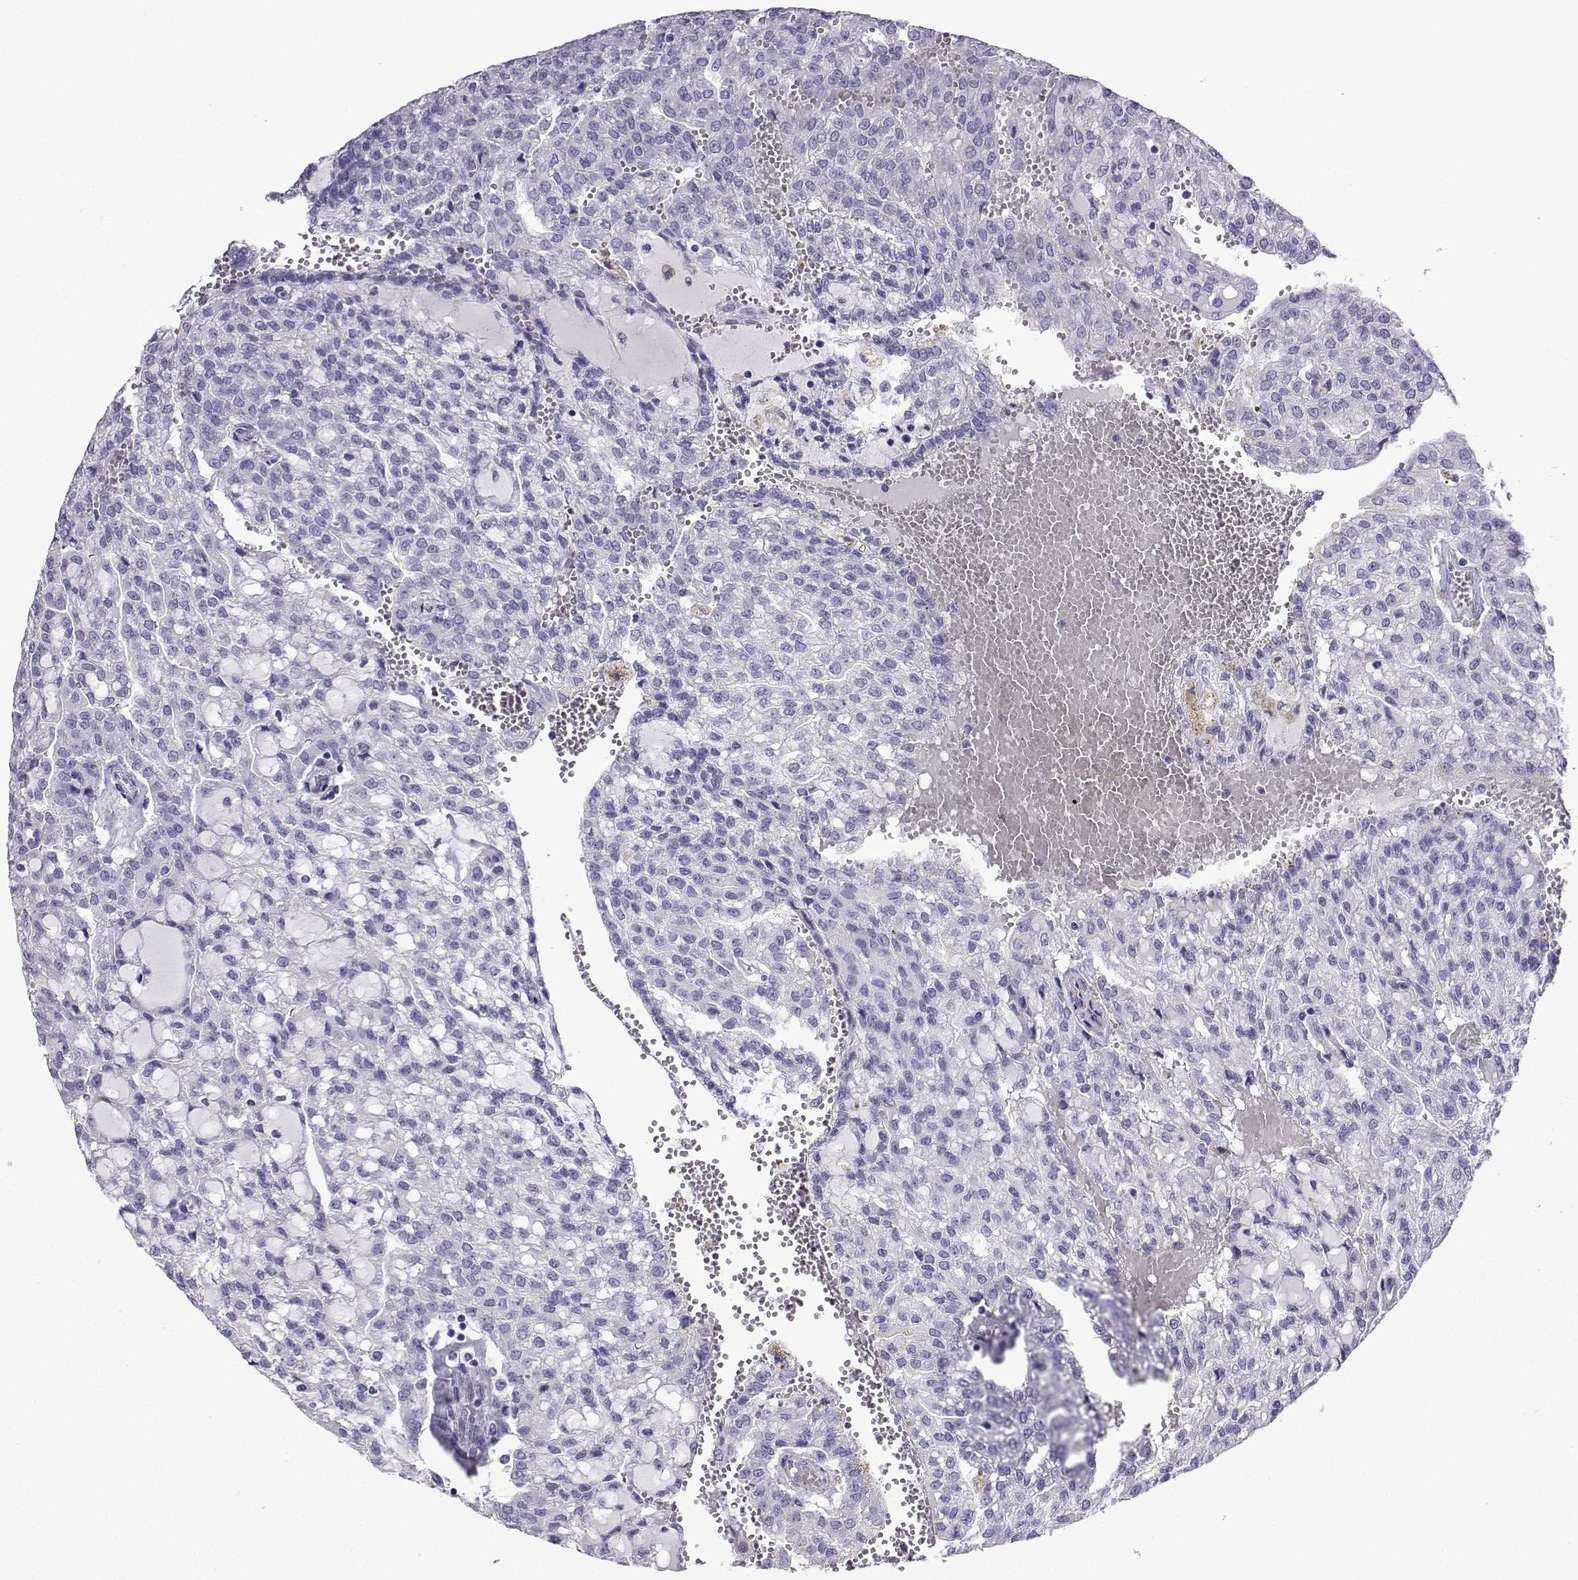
{"staining": {"intensity": "negative", "quantity": "none", "location": "none"}, "tissue": "renal cancer", "cell_type": "Tumor cells", "image_type": "cancer", "snomed": [{"axis": "morphology", "description": "Adenocarcinoma, NOS"}, {"axis": "topography", "description": "Kidney"}], "caption": "The immunohistochemistry (IHC) micrograph has no significant expression in tumor cells of renal cancer tissue.", "gene": "KCNF1", "patient": {"sex": "male", "age": 63}}